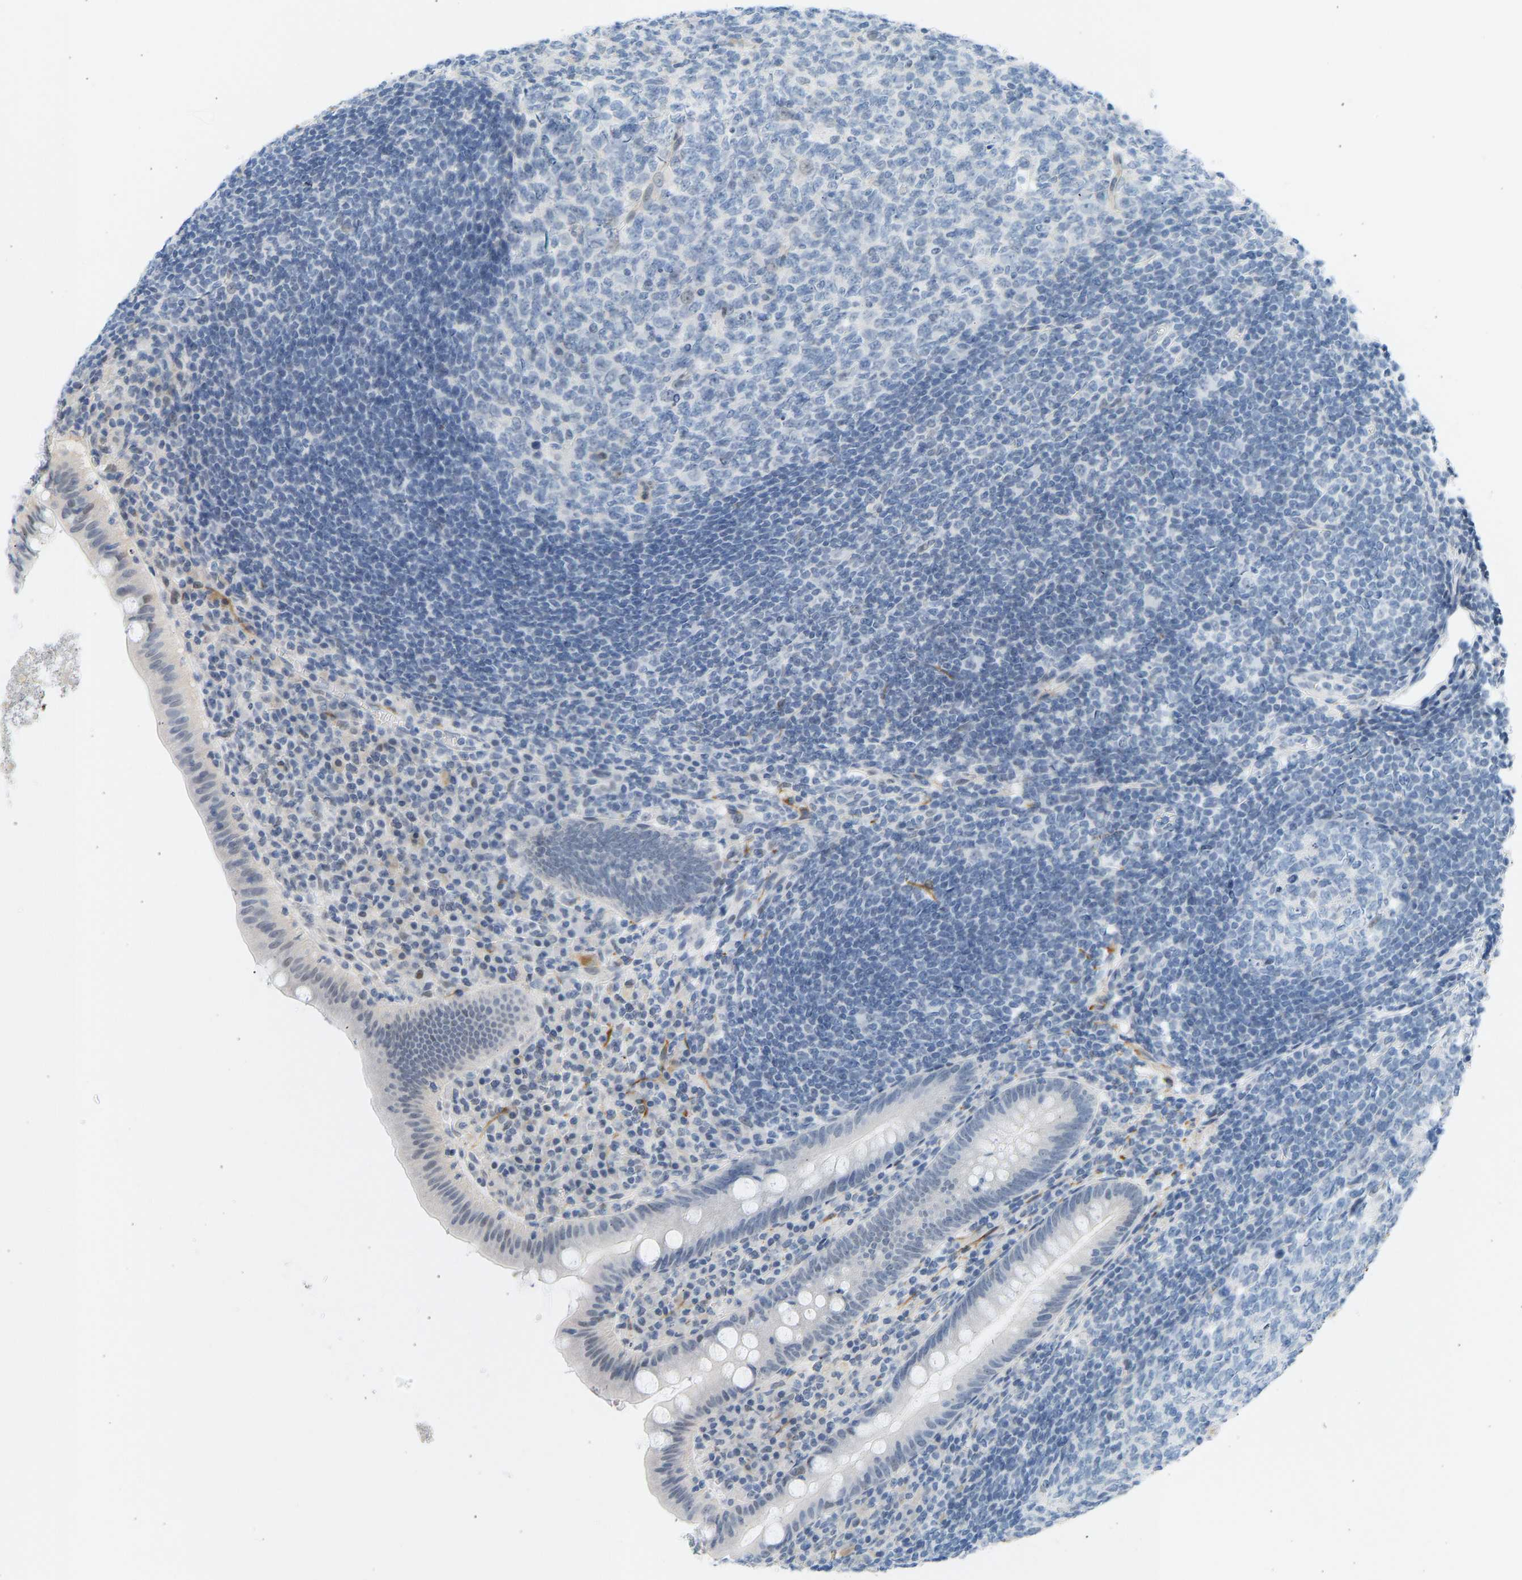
{"staining": {"intensity": "weak", "quantity": "<25%", "location": "nuclear"}, "tissue": "appendix", "cell_type": "Glandular cells", "image_type": "normal", "snomed": [{"axis": "morphology", "description": "Normal tissue, NOS"}, {"axis": "topography", "description": "Appendix"}], "caption": "Immunohistochemistry (IHC) micrograph of unremarkable appendix: appendix stained with DAB displays no significant protein positivity in glandular cells. The staining is performed using DAB (3,3'-diaminobenzidine) brown chromogen with nuclei counter-stained in using hematoxylin.", "gene": "BAG1", "patient": {"sex": "male", "age": 56}}